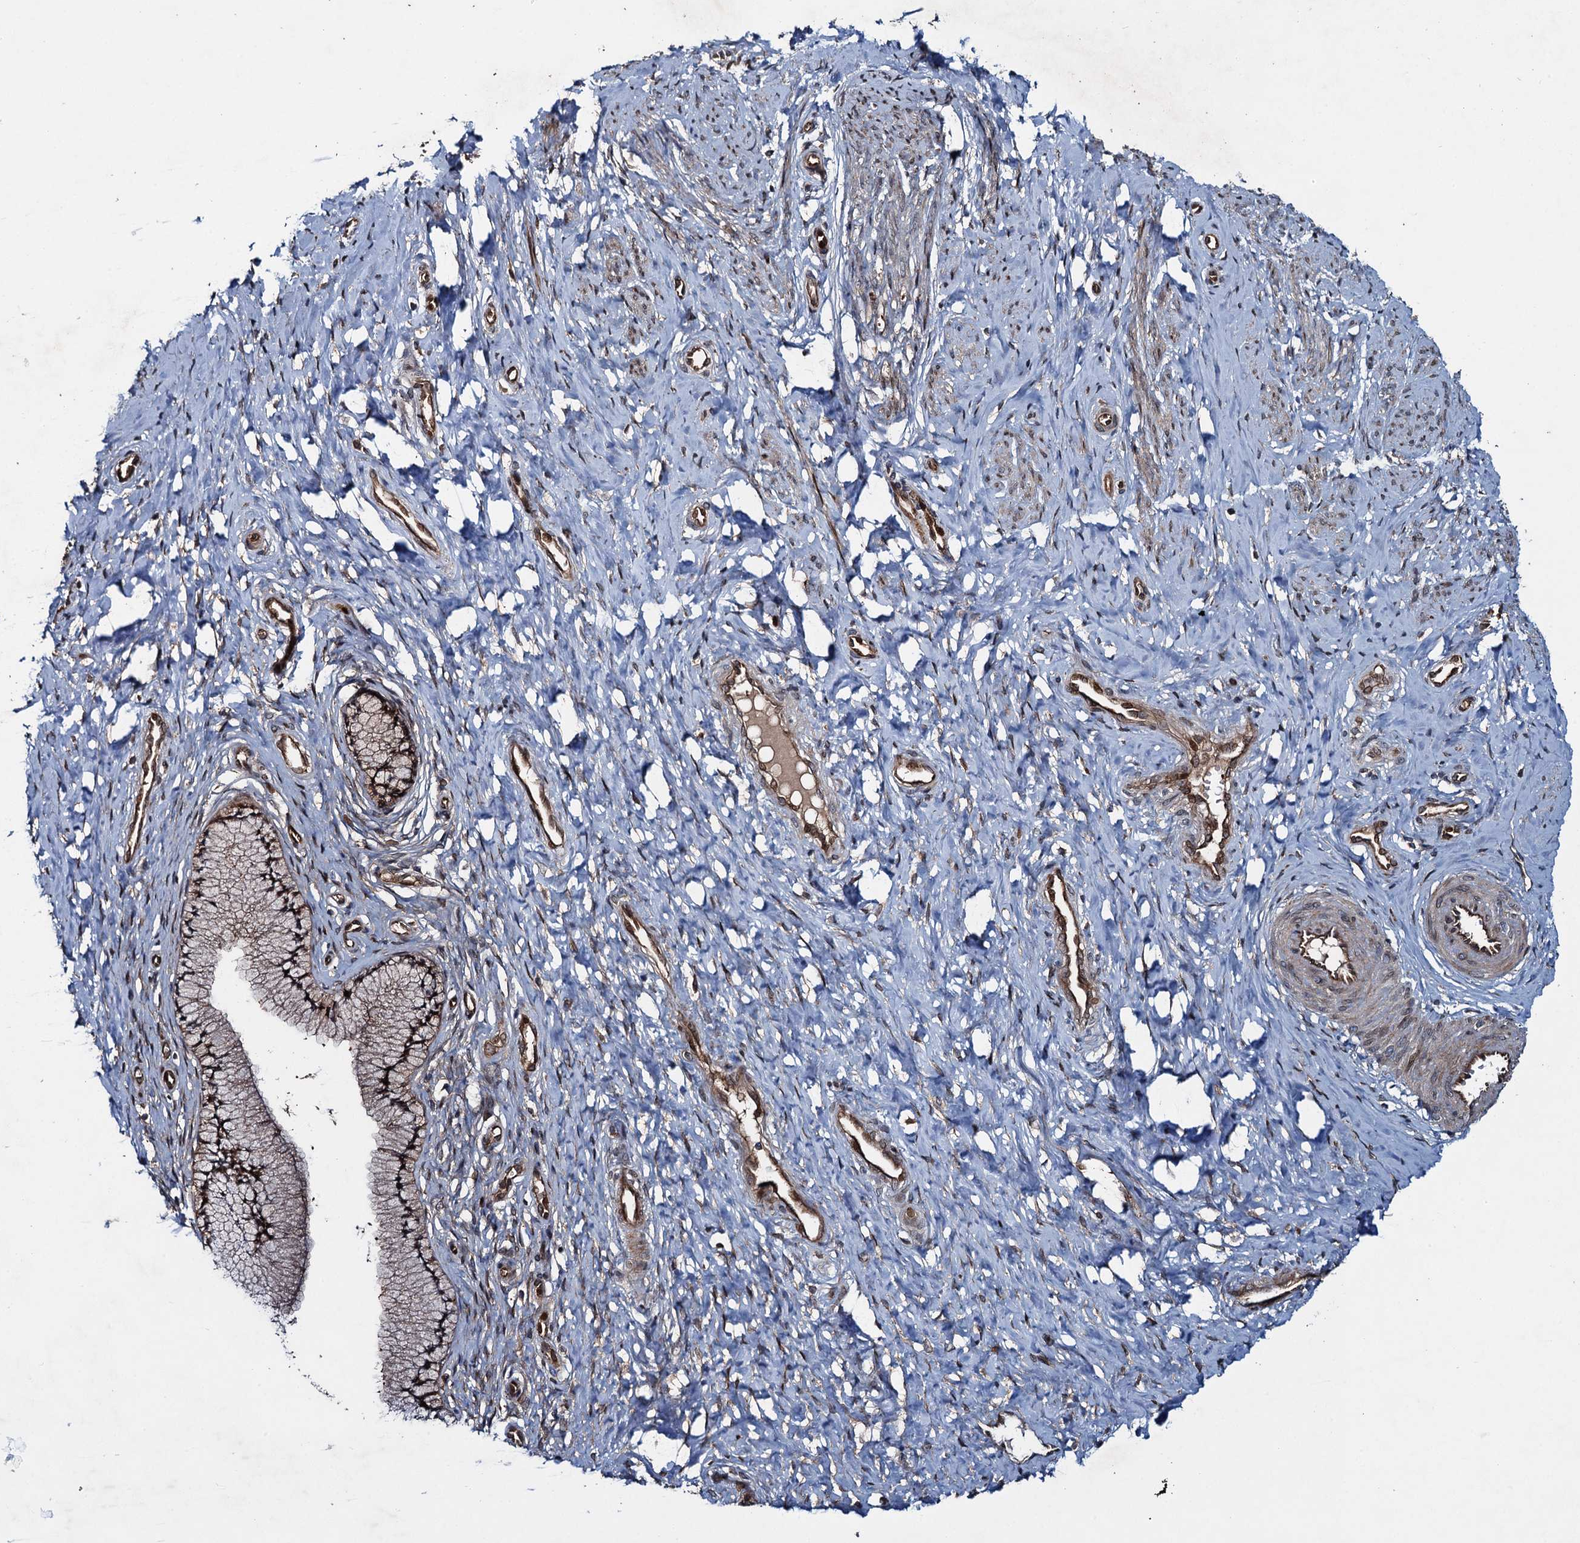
{"staining": {"intensity": "strong", "quantity": ">75%", "location": "cytoplasmic/membranous,nuclear"}, "tissue": "cervix", "cell_type": "Glandular cells", "image_type": "normal", "snomed": [{"axis": "morphology", "description": "Normal tissue, NOS"}, {"axis": "topography", "description": "Cervix"}], "caption": "The histopathology image exhibits immunohistochemical staining of benign cervix. There is strong cytoplasmic/membranous,nuclear staining is present in approximately >75% of glandular cells.", "gene": "RHOBTB1", "patient": {"sex": "female", "age": 36}}